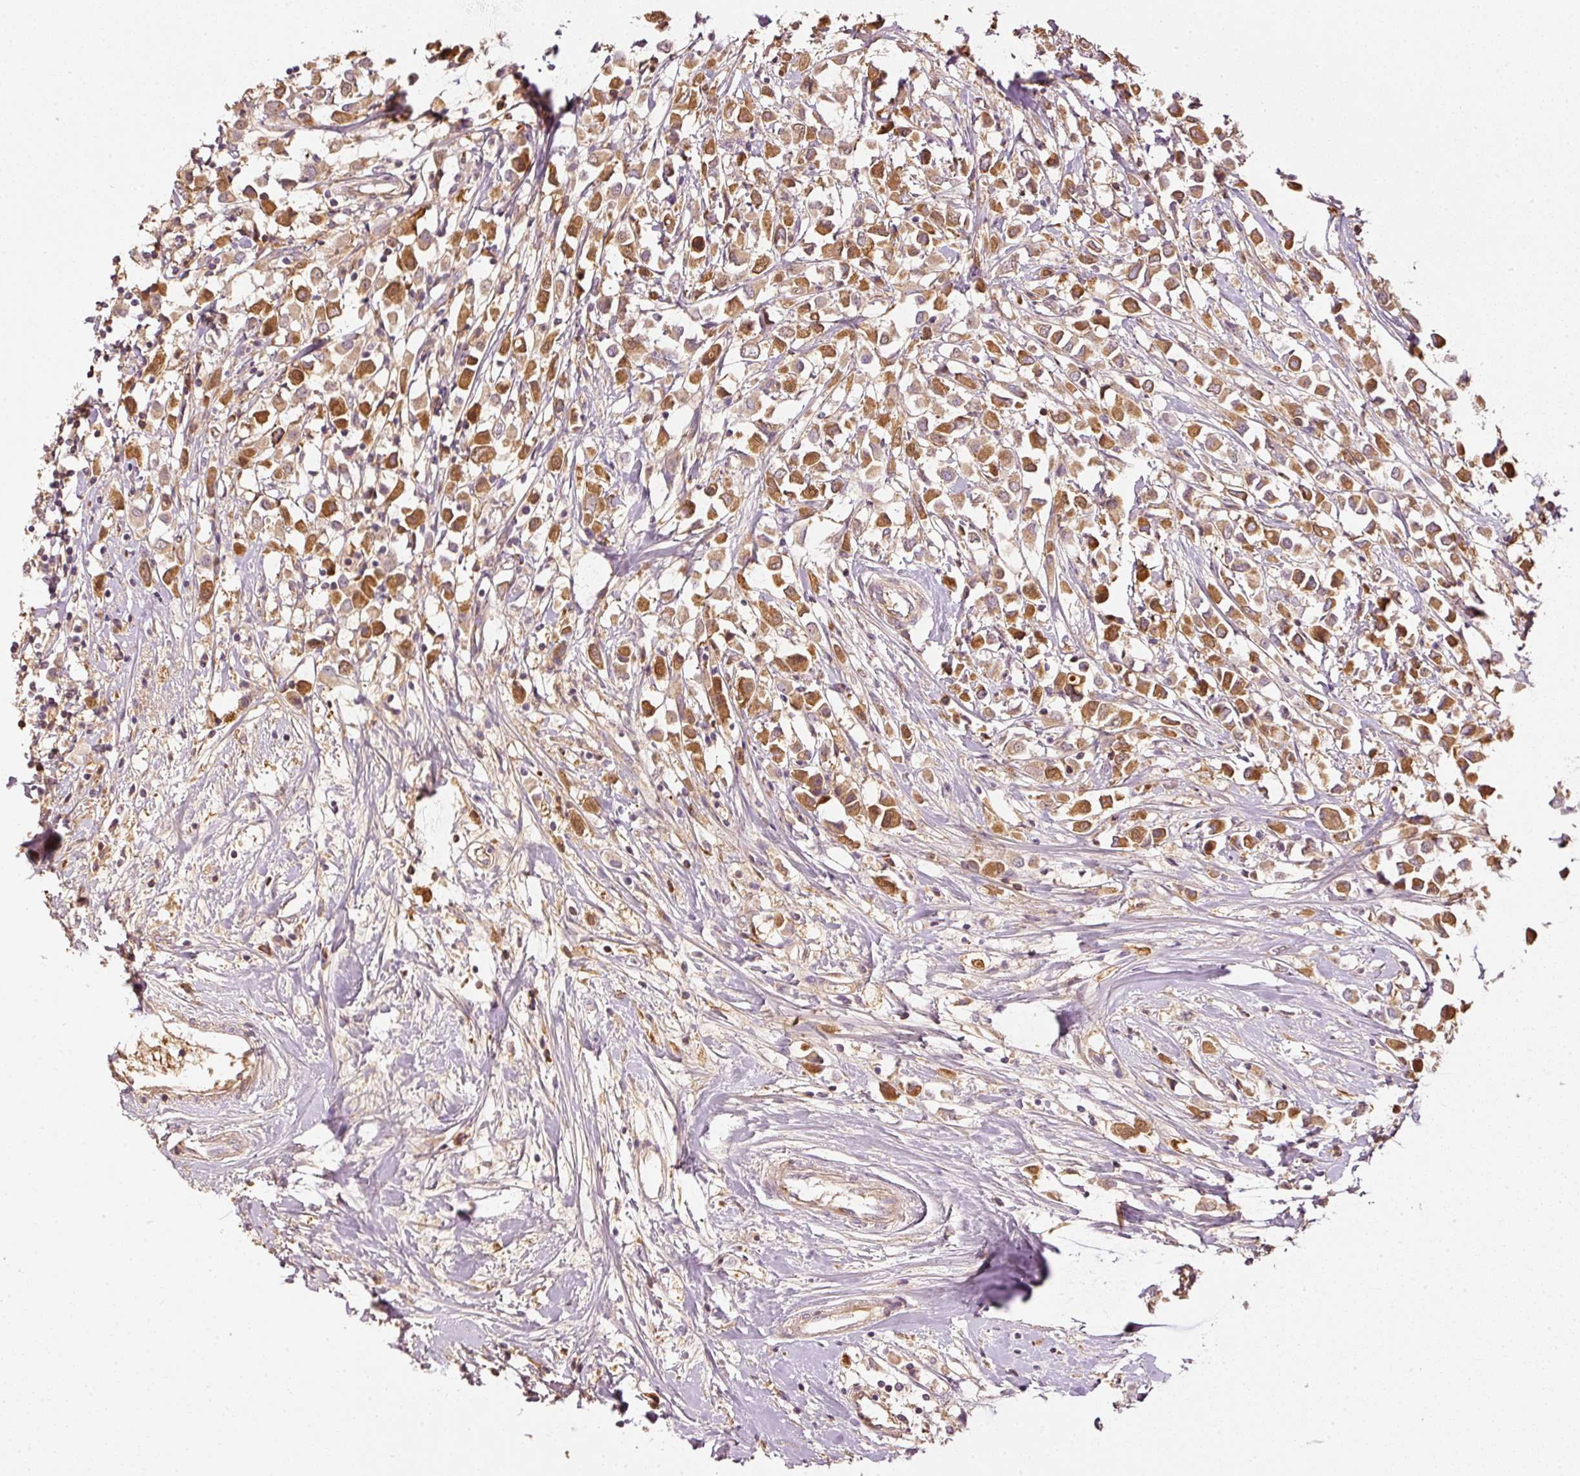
{"staining": {"intensity": "strong", "quantity": ">75%", "location": "cytoplasmic/membranous"}, "tissue": "breast cancer", "cell_type": "Tumor cells", "image_type": "cancer", "snomed": [{"axis": "morphology", "description": "Duct carcinoma"}, {"axis": "topography", "description": "Breast"}], "caption": "The histopathology image reveals immunohistochemical staining of invasive ductal carcinoma (breast). There is strong cytoplasmic/membranous positivity is appreciated in about >75% of tumor cells. The protein of interest is stained brown, and the nuclei are stained in blue (DAB IHC with brightfield microscopy, high magnification).", "gene": "SERPING1", "patient": {"sex": "female", "age": 61}}